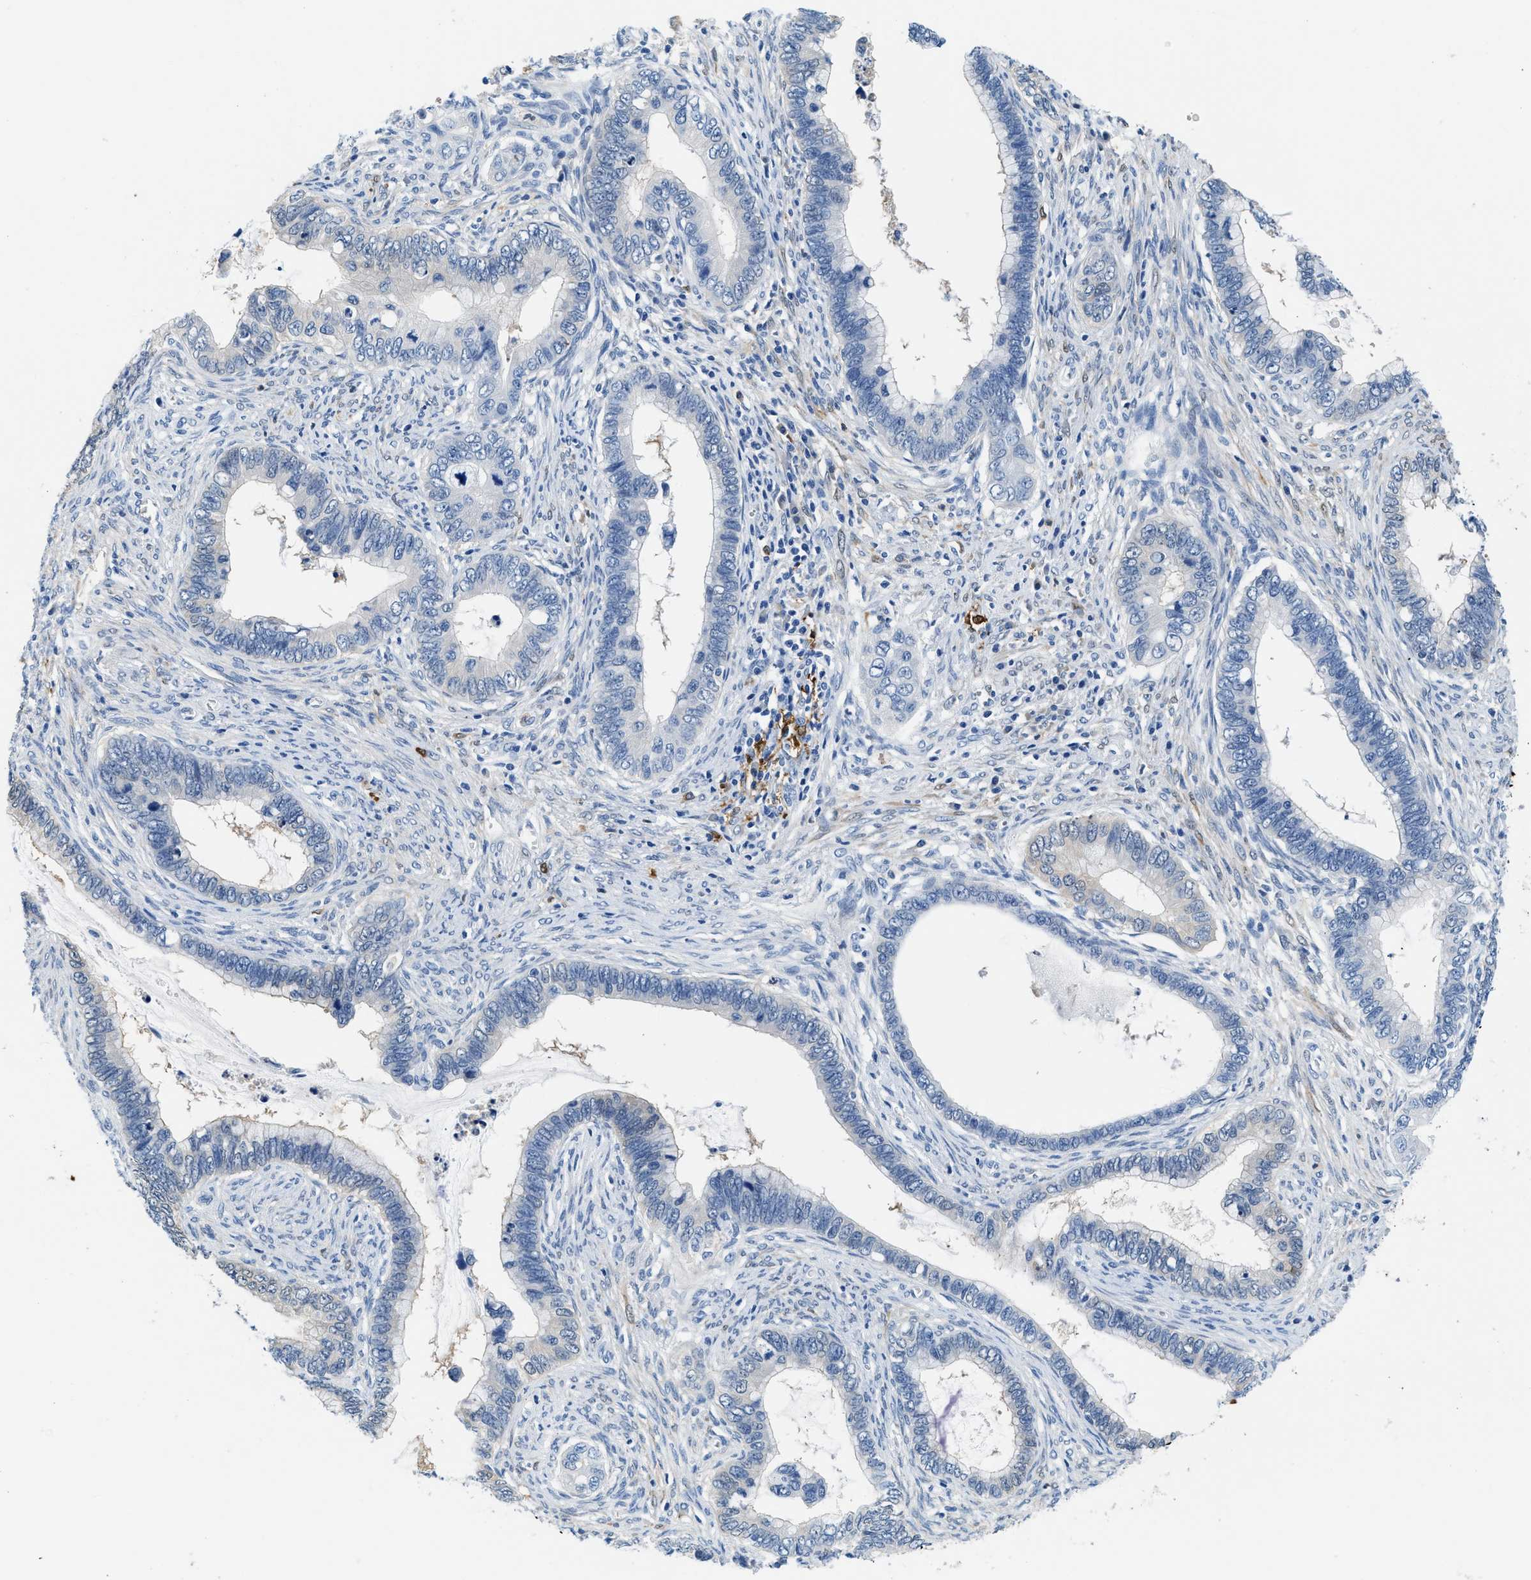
{"staining": {"intensity": "negative", "quantity": "none", "location": "none"}, "tissue": "cervical cancer", "cell_type": "Tumor cells", "image_type": "cancer", "snomed": [{"axis": "morphology", "description": "Adenocarcinoma, NOS"}, {"axis": "topography", "description": "Cervix"}], "caption": "This image is of adenocarcinoma (cervical) stained with immunohistochemistry (IHC) to label a protein in brown with the nuclei are counter-stained blue. There is no staining in tumor cells. Brightfield microscopy of immunohistochemistry stained with DAB (brown) and hematoxylin (blue), captured at high magnification.", "gene": "FADS6", "patient": {"sex": "female", "age": 44}}